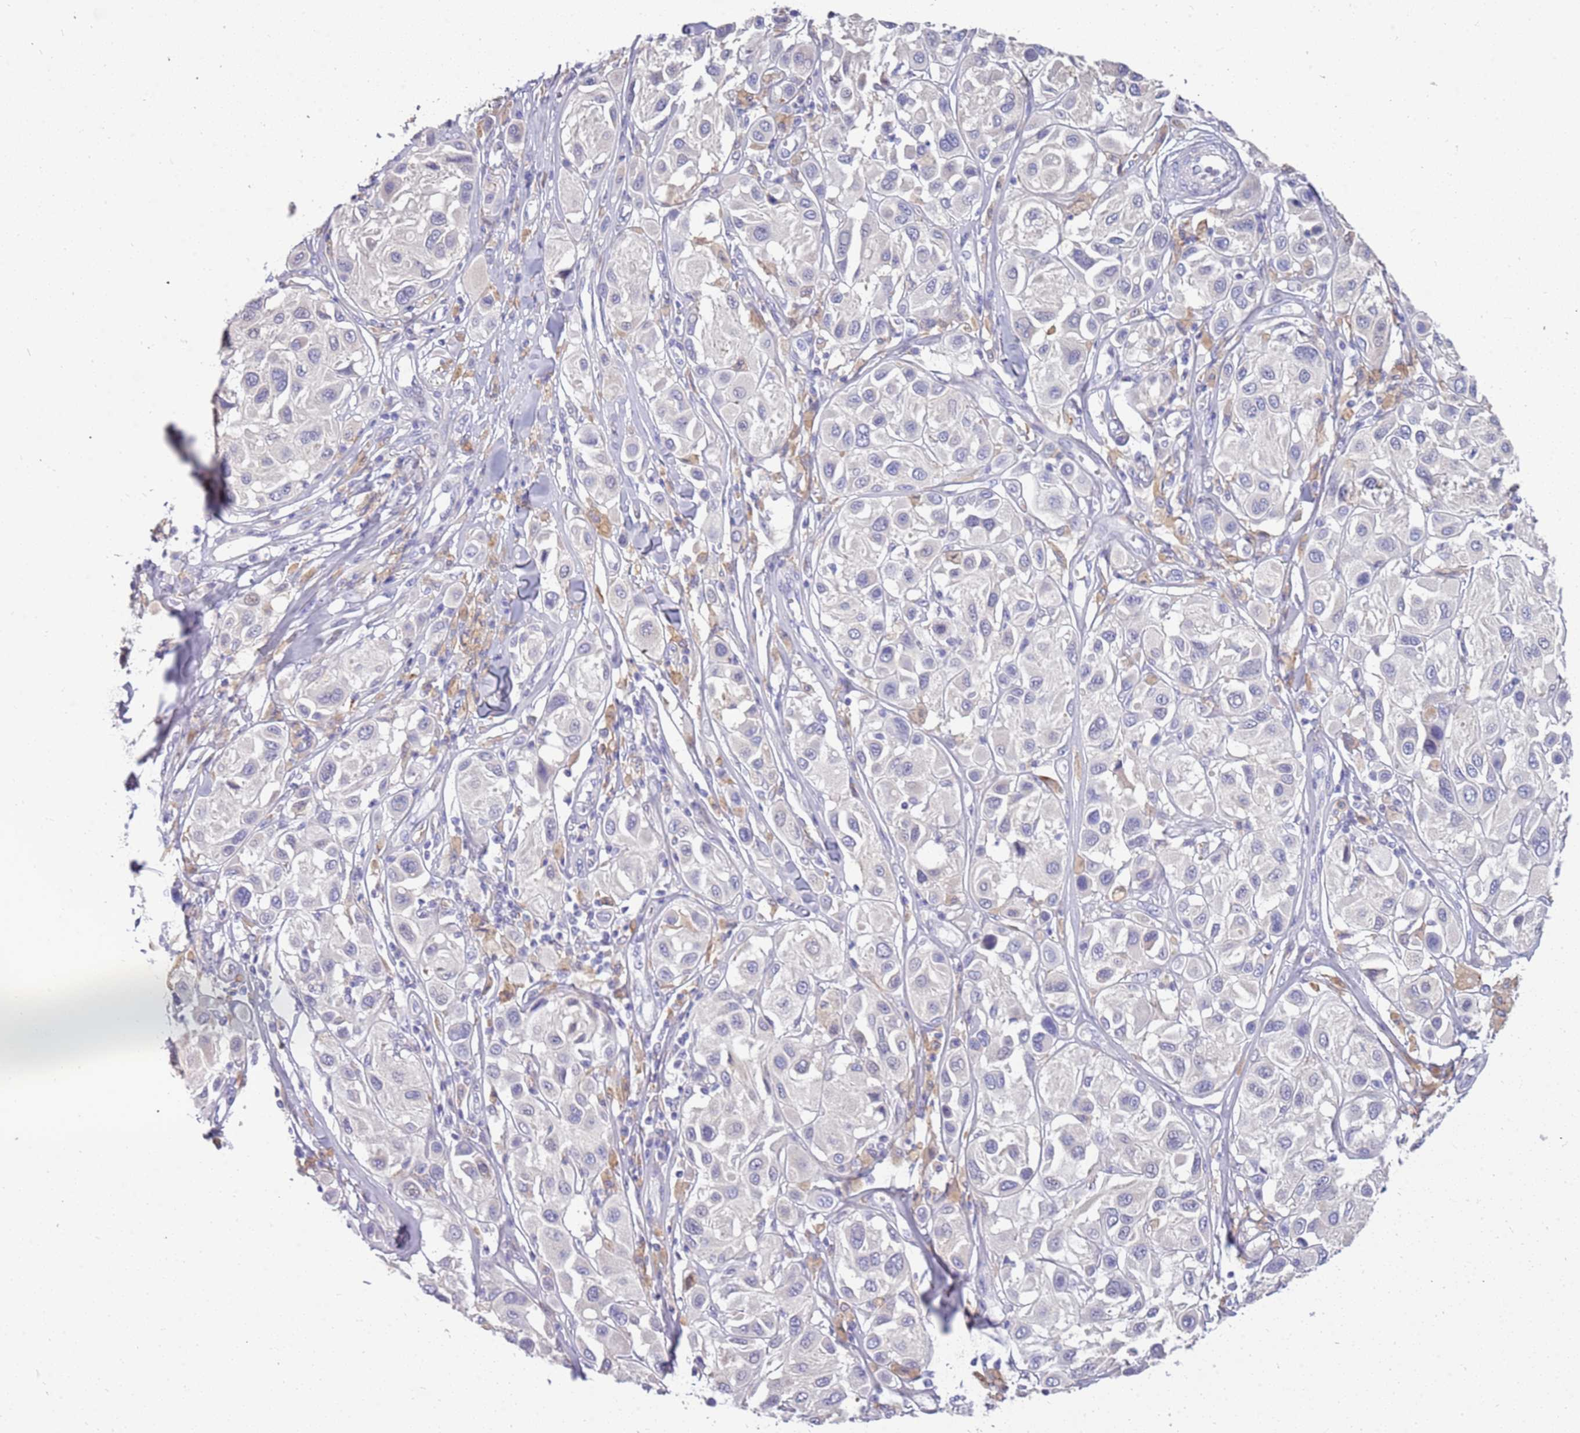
{"staining": {"intensity": "negative", "quantity": "none", "location": "none"}, "tissue": "melanoma", "cell_type": "Tumor cells", "image_type": "cancer", "snomed": [{"axis": "morphology", "description": "Malignant melanoma, Metastatic site"}, {"axis": "topography", "description": "Skin"}], "caption": "The image reveals no staining of tumor cells in malignant melanoma (metastatic site).", "gene": "RHCG", "patient": {"sex": "male", "age": 41}}